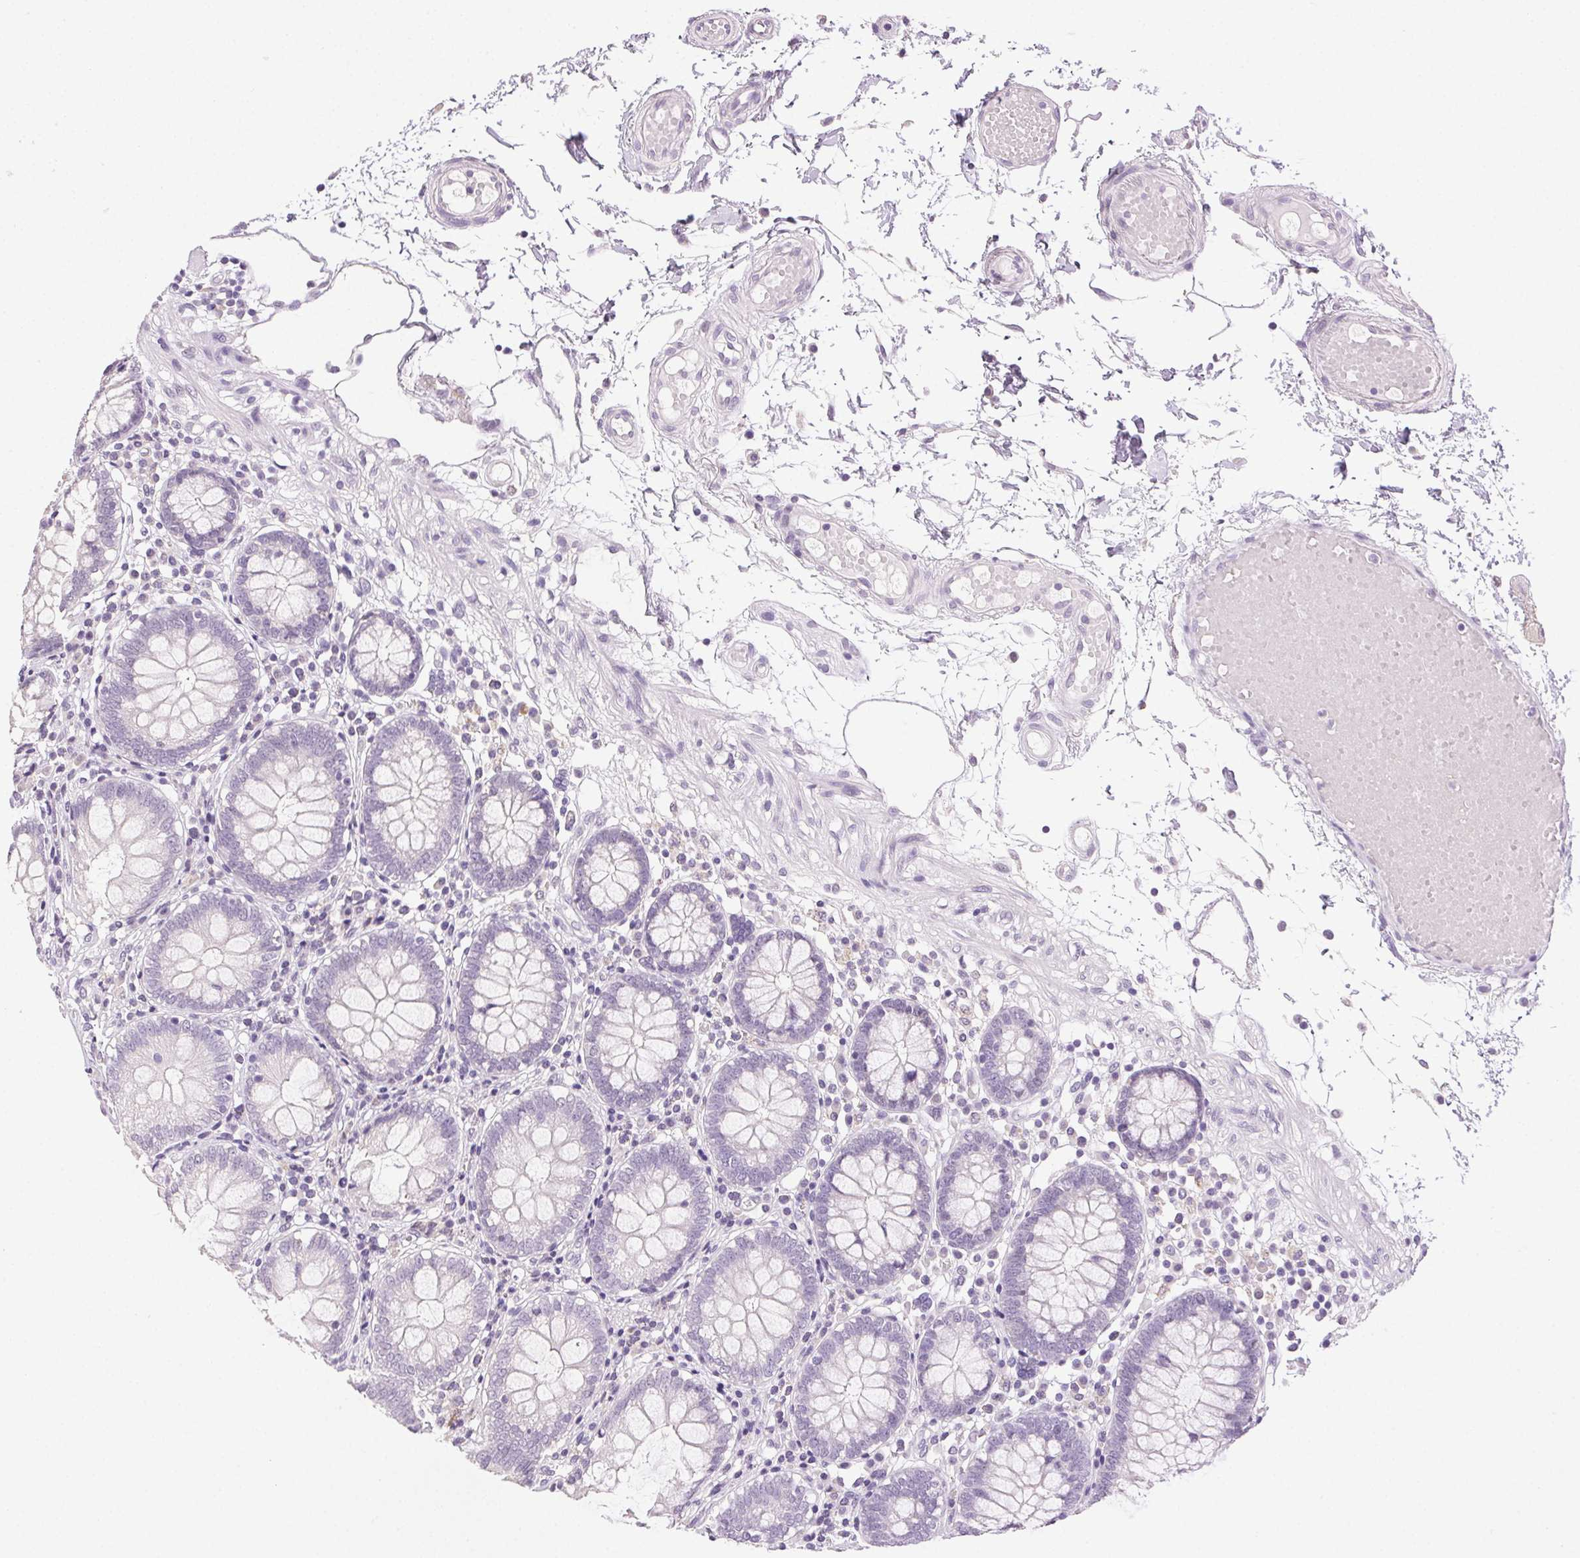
{"staining": {"intensity": "negative", "quantity": "none", "location": "none"}, "tissue": "colon", "cell_type": "Endothelial cells", "image_type": "normal", "snomed": [{"axis": "morphology", "description": "Normal tissue, NOS"}, {"axis": "morphology", "description": "Adenocarcinoma, NOS"}, {"axis": "topography", "description": "Colon"}], "caption": "Endothelial cells show no significant positivity in unremarkable colon. (Stains: DAB (3,3'-diaminobenzidine) immunohistochemistry (IHC) with hematoxylin counter stain, Microscopy: brightfield microscopy at high magnification).", "gene": "CLDN10", "patient": {"sex": "male", "age": 83}}